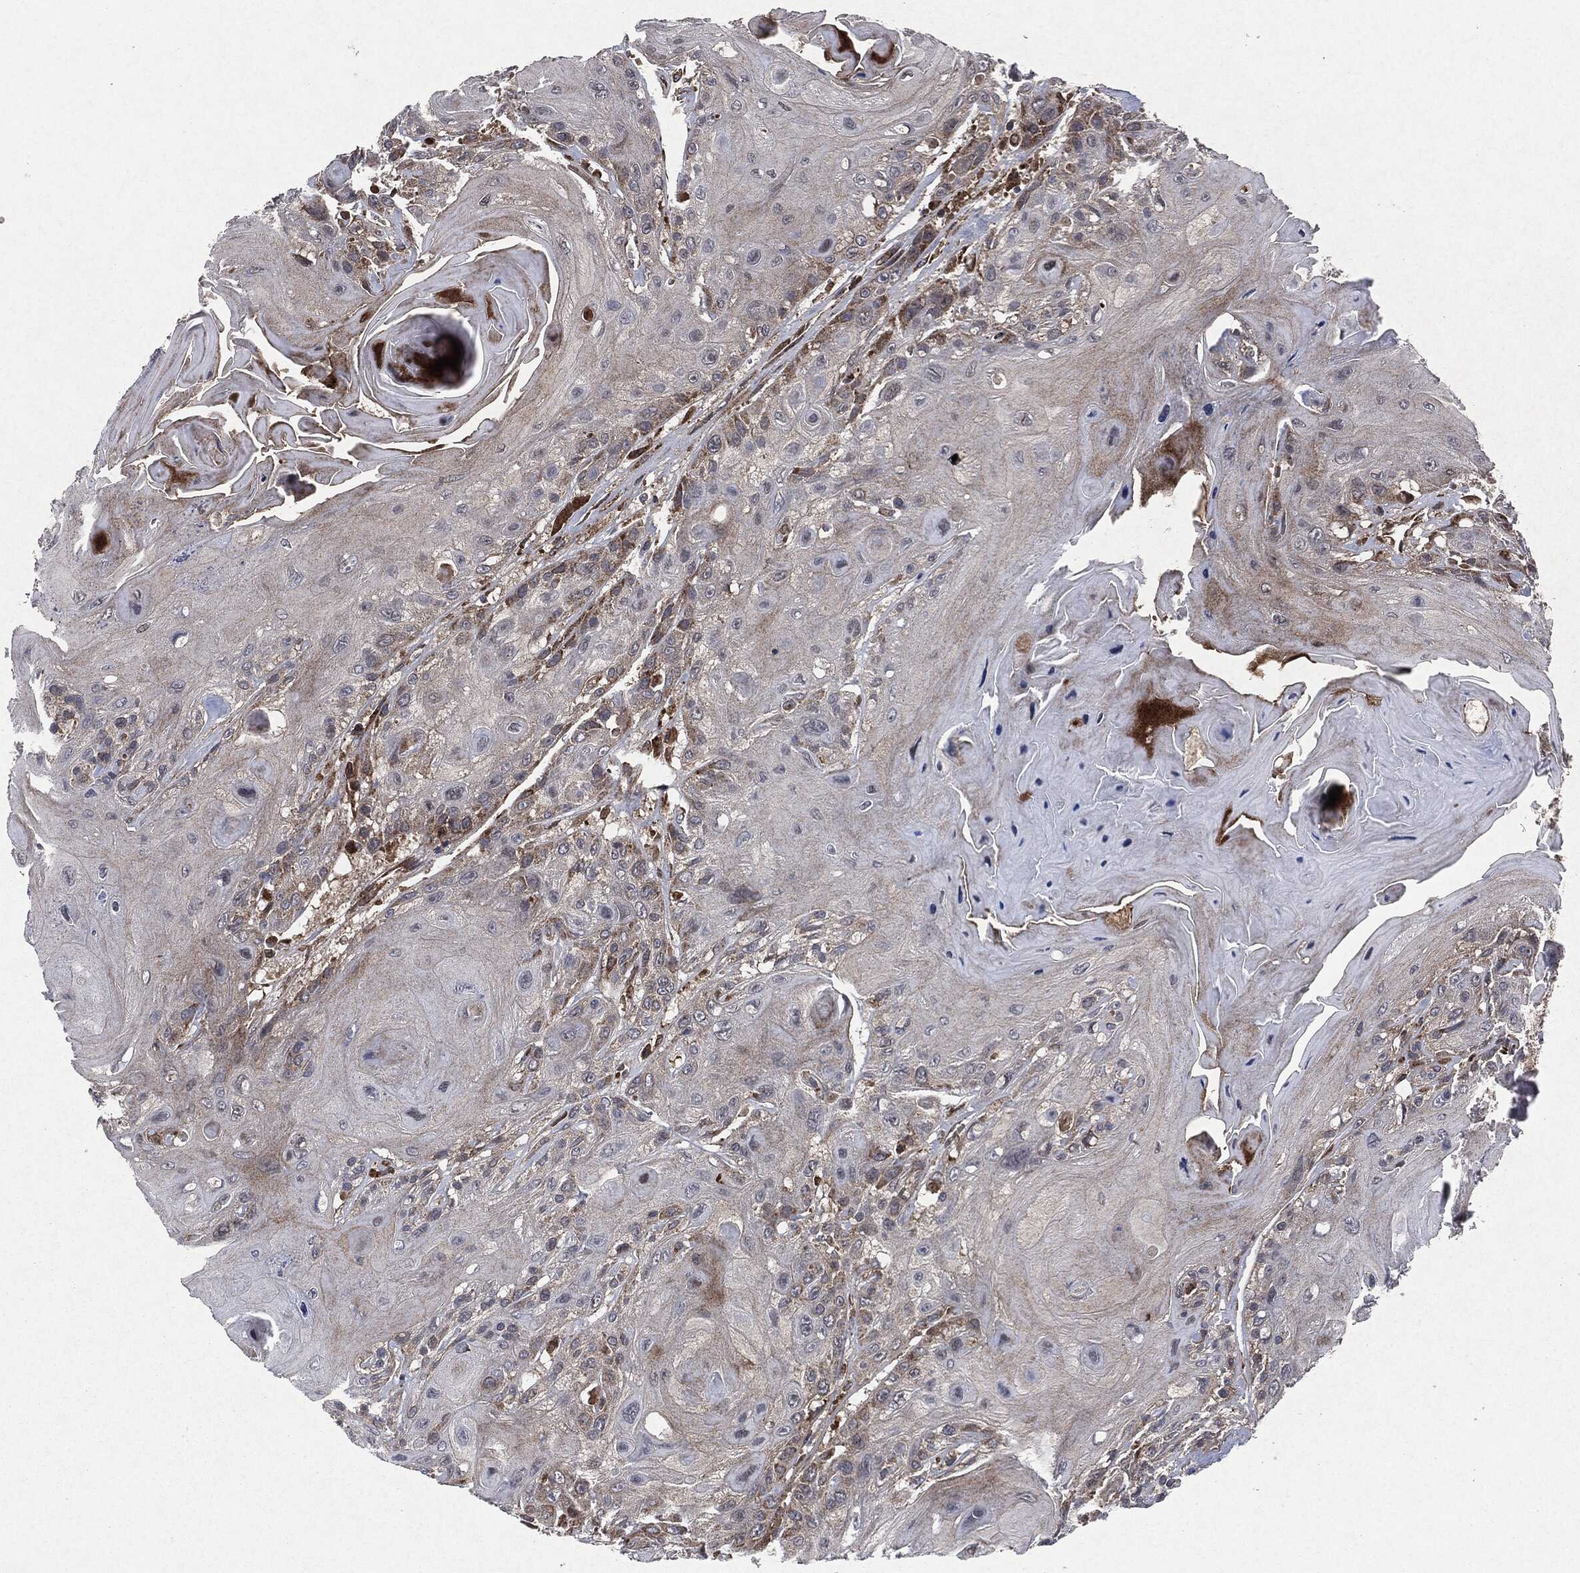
{"staining": {"intensity": "moderate", "quantity": "25%-75%", "location": "cytoplasmic/membranous"}, "tissue": "head and neck cancer", "cell_type": "Tumor cells", "image_type": "cancer", "snomed": [{"axis": "morphology", "description": "Squamous cell carcinoma, NOS"}, {"axis": "topography", "description": "Head-Neck"}], "caption": "This image demonstrates immunohistochemistry staining of human head and neck cancer, with medium moderate cytoplasmic/membranous expression in approximately 25%-75% of tumor cells.", "gene": "RAF1", "patient": {"sex": "female", "age": 59}}